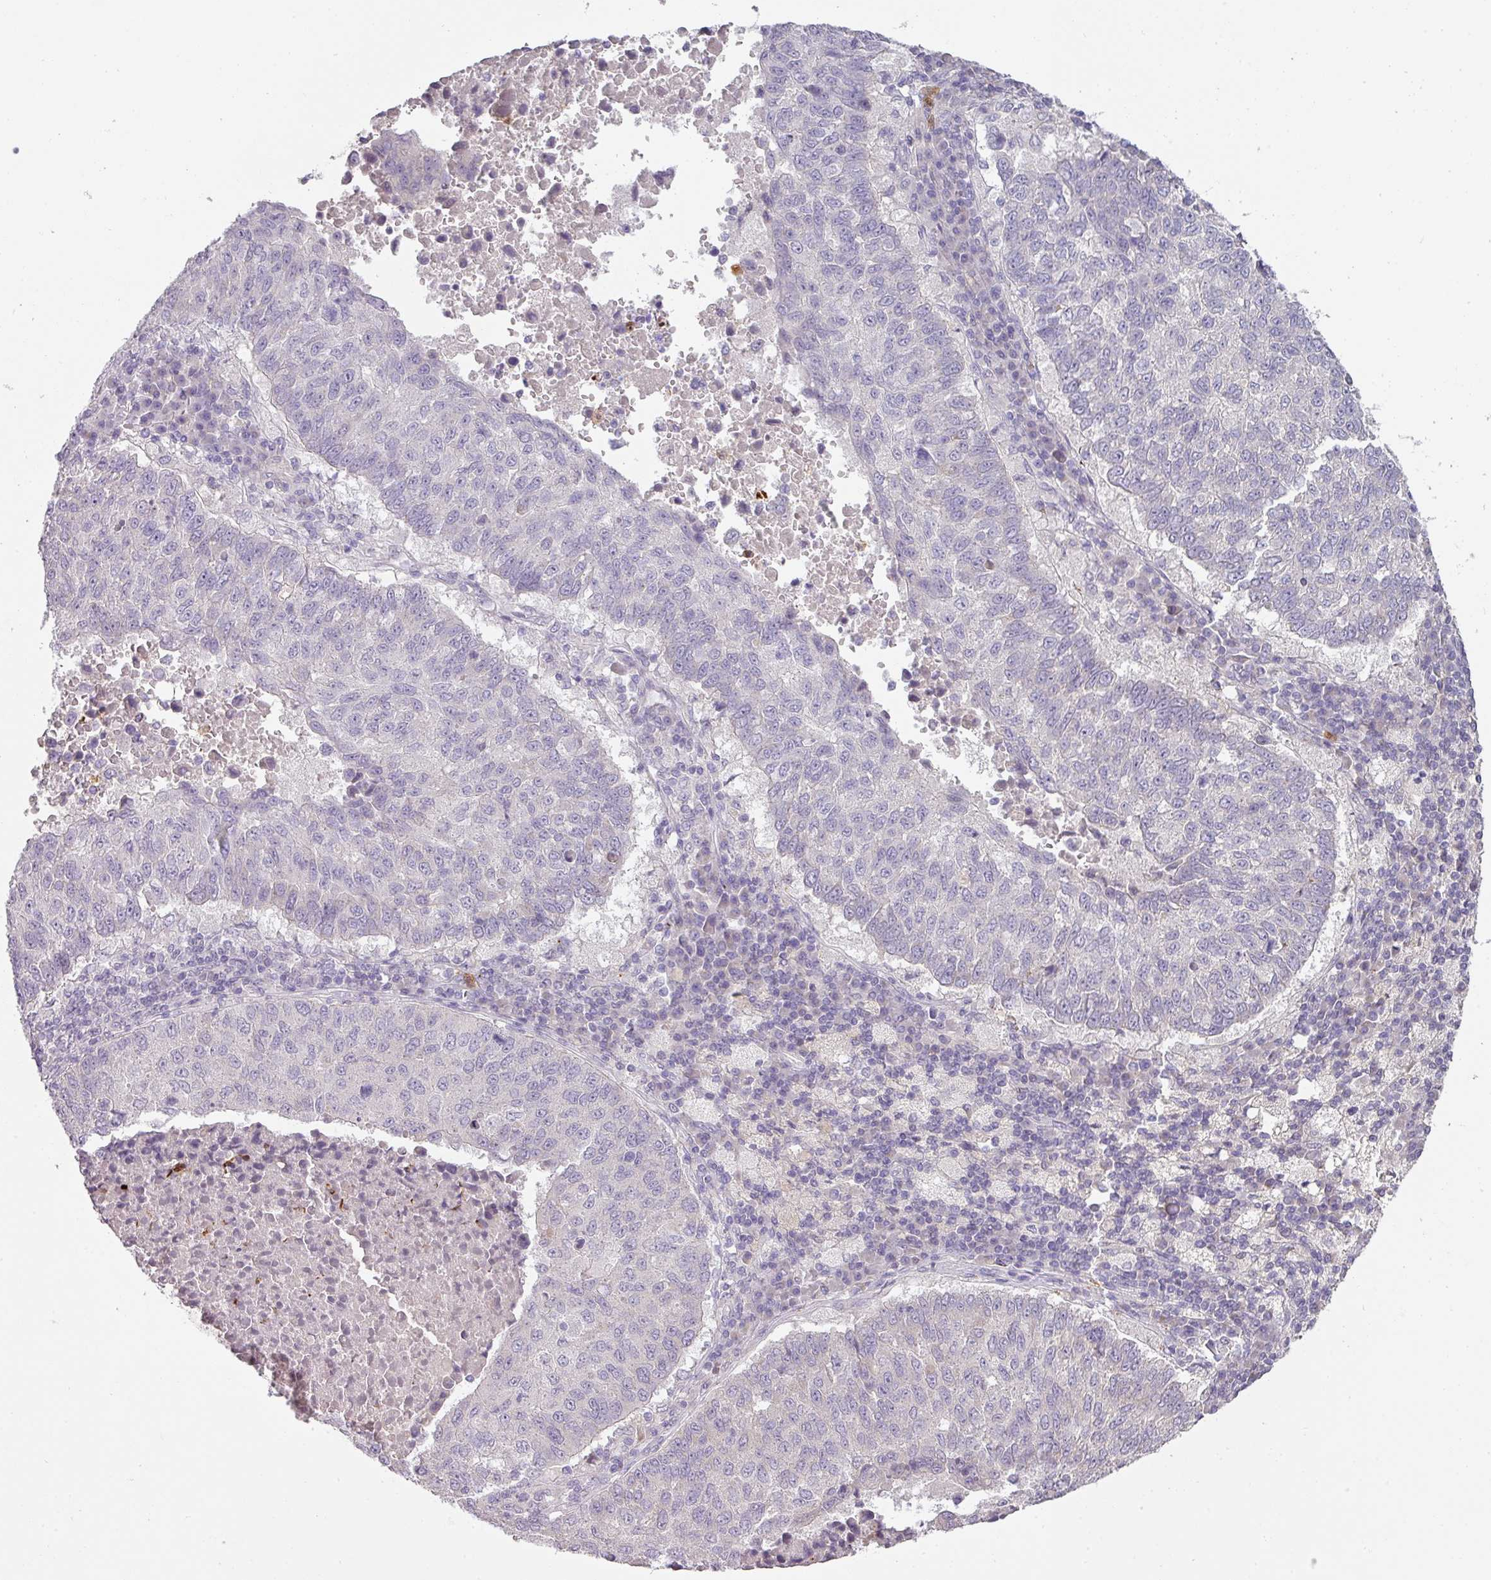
{"staining": {"intensity": "negative", "quantity": "none", "location": "none"}, "tissue": "lung cancer", "cell_type": "Tumor cells", "image_type": "cancer", "snomed": [{"axis": "morphology", "description": "Squamous cell carcinoma, NOS"}, {"axis": "topography", "description": "Lung"}], "caption": "Immunohistochemistry (IHC) of human lung cancer (squamous cell carcinoma) displays no positivity in tumor cells.", "gene": "HHEX", "patient": {"sex": "male", "age": 73}}